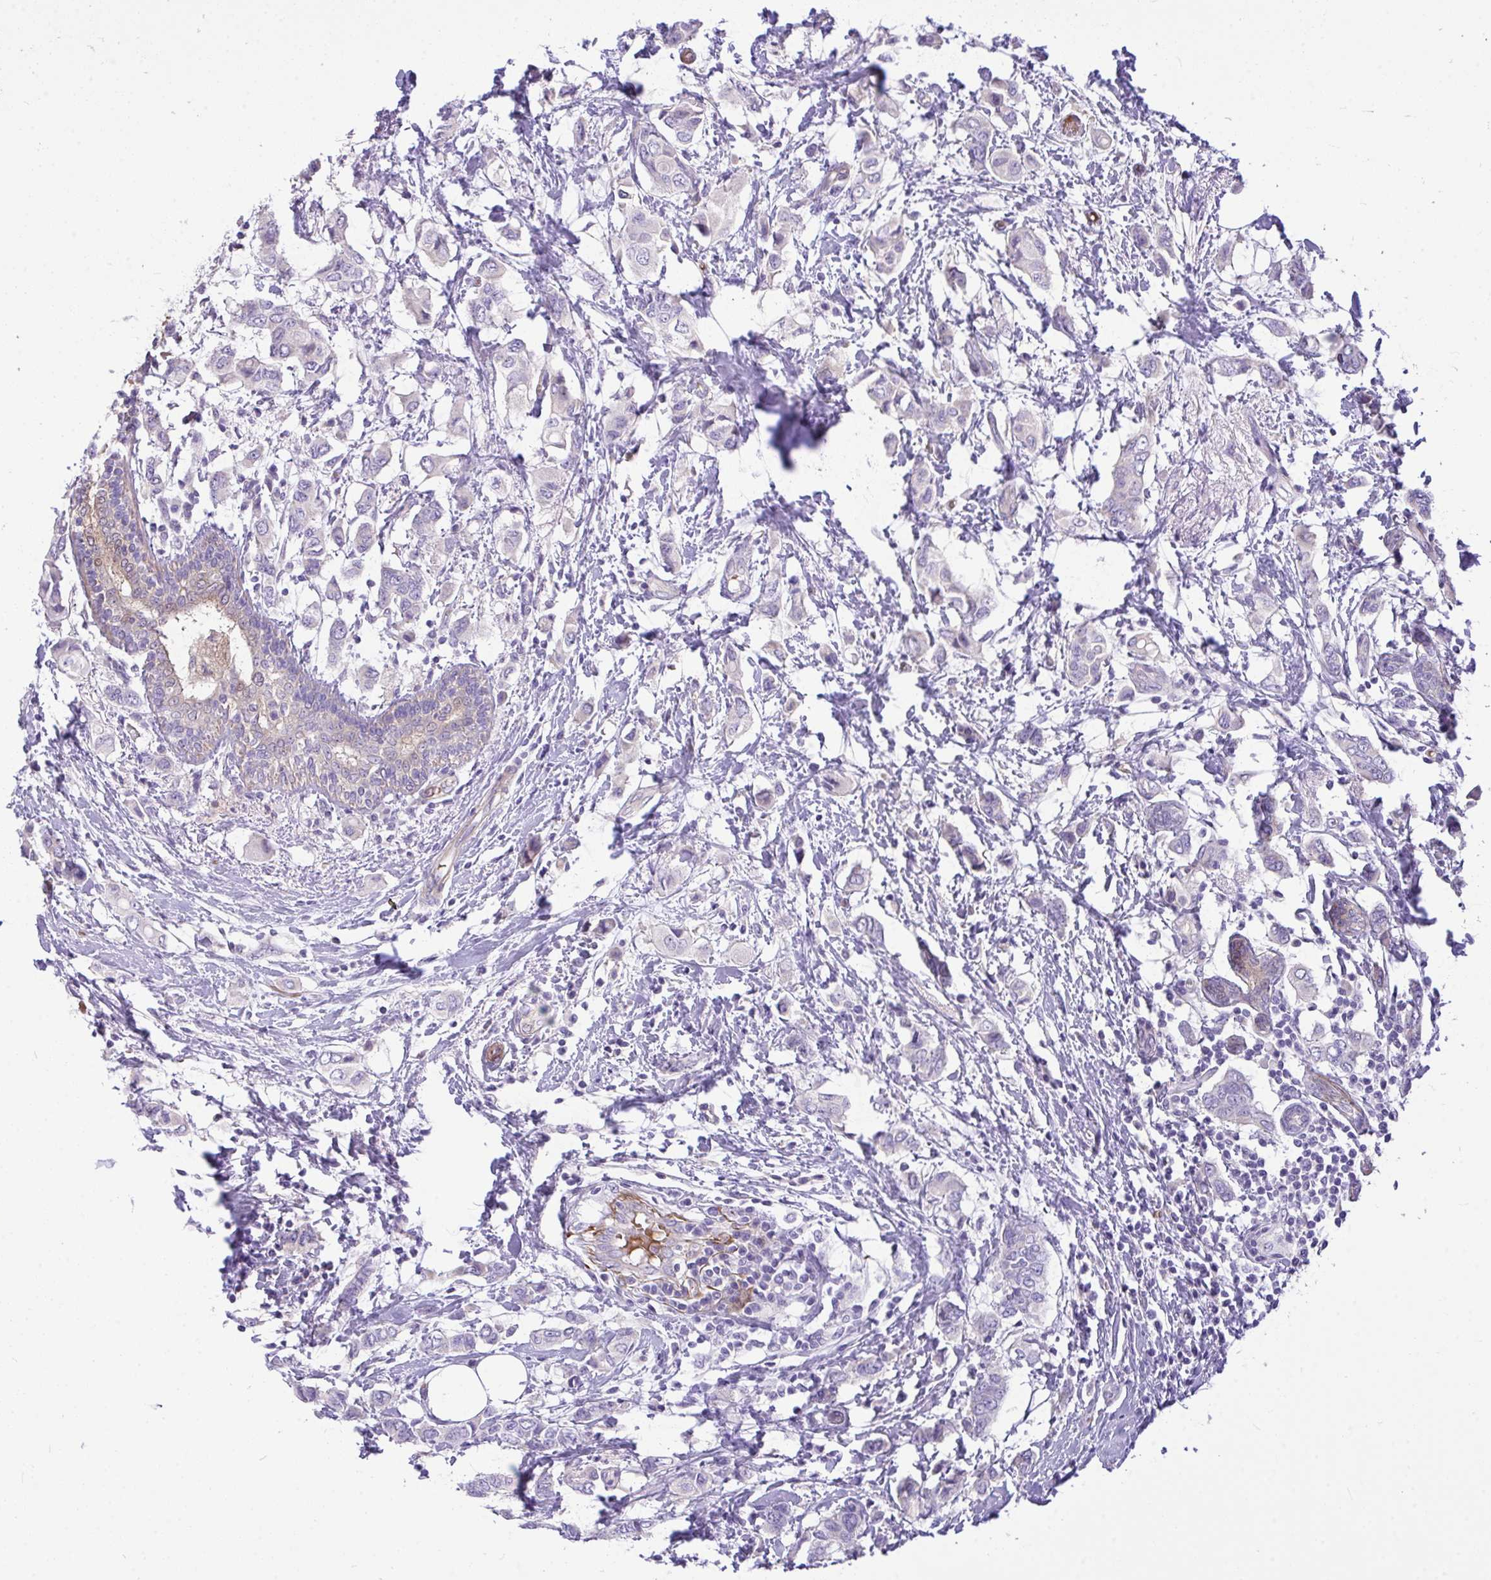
{"staining": {"intensity": "negative", "quantity": "none", "location": "none"}, "tissue": "breast cancer", "cell_type": "Tumor cells", "image_type": "cancer", "snomed": [{"axis": "morphology", "description": "Lobular carcinoma"}, {"axis": "topography", "description": "Breast"}], "caption": "A high-resolution micrograph shows immunohistochemistry (IHC) staining of breast cancer (lobular carcinoma), which shows no significant staining in tumor cells.", "gene": "MOCS1", "patient": {"sex": "female", "age": 51}}